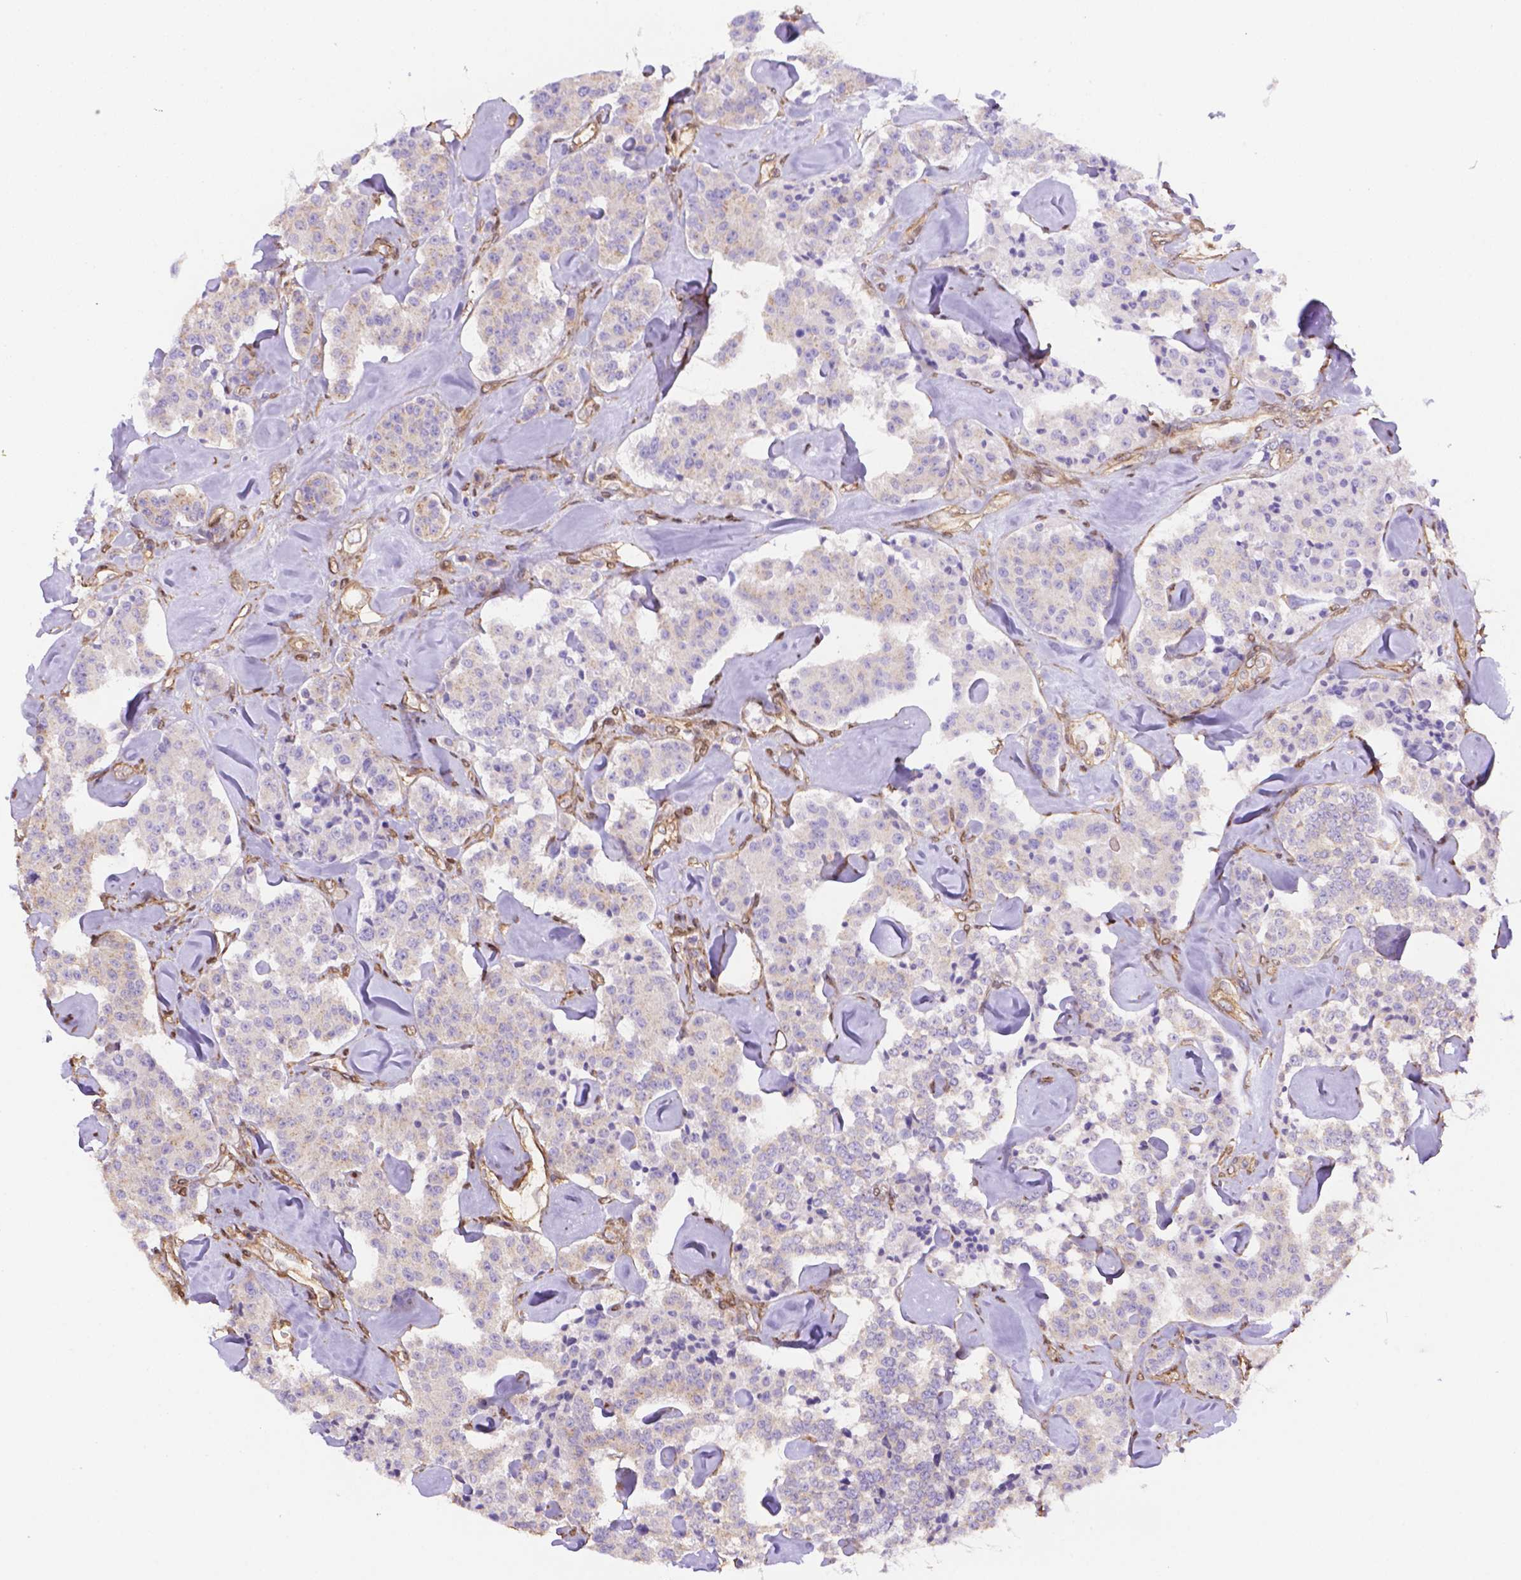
{"staining": {"intensity": "negative", "quantity": "none", "location": "none"}, "tissue": "carcinoid", "cell_type": "Tumor cells", "image_type": "cancer", "snomed": [{"axis": "morphology", "description": "Carcinoid, malignant, NOS"}, {"axis": "topography", "description": "Pancreas"}], "caption": "DAB immunohistochemical staining of malignant carcinoid displays no significant staining in tumor cells. (IHC, brightfield microscopy, high magnification).", "gene": "YAP1", "patient": {"sex": "male", "age": 41}}